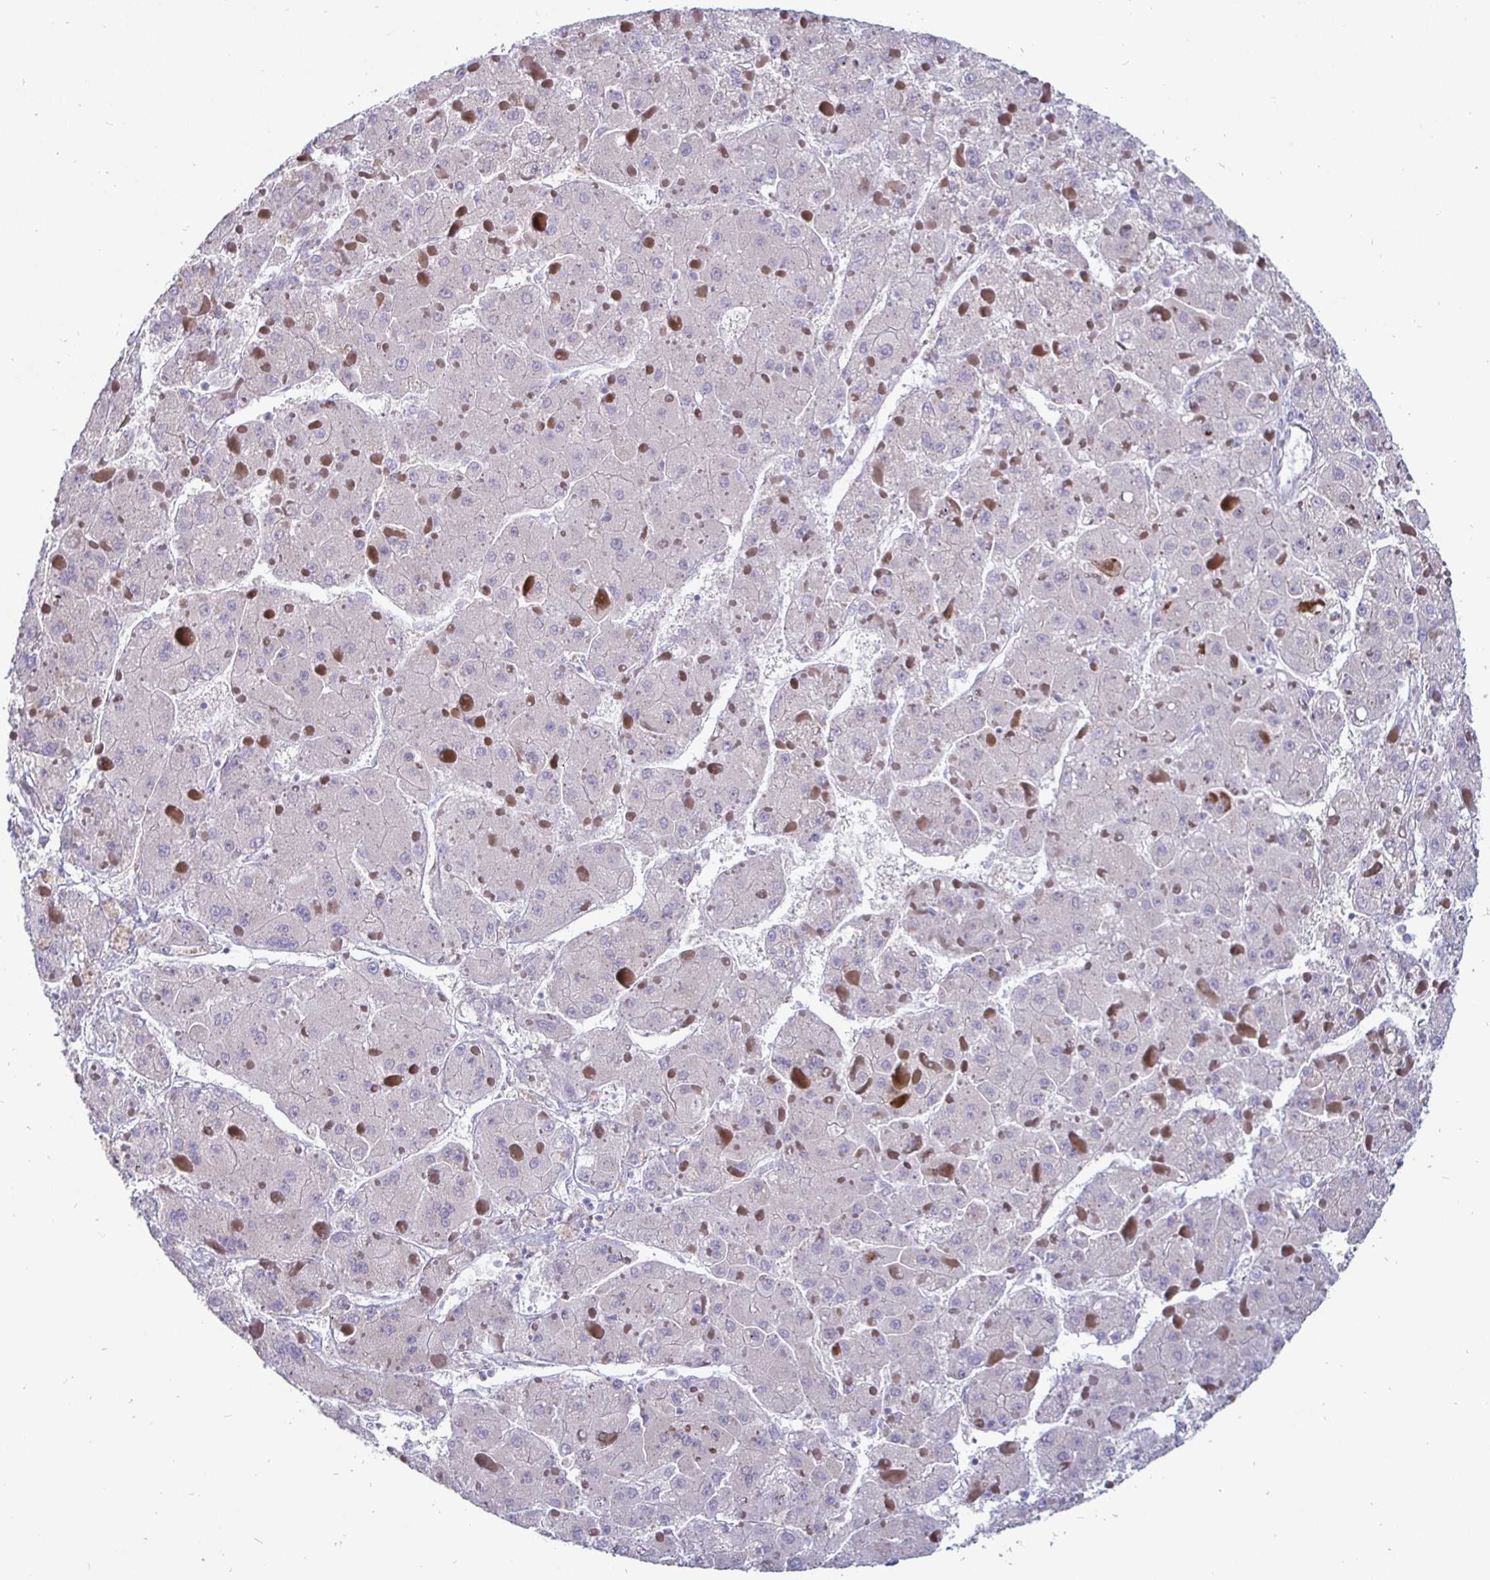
{"staining": {"intensity": "negative", "quantity": "none", "location": "none"}, "tissue": "liver cancer", "cell_type": "Tumor cells", "image_type": "cancer", "snomed": [{"axis": "morphology", "description": "Carcinoma, Hepatocellular, NOS"}, {"axis": "topography", "description": "Liver"}], "caption": "The image exhibits no significant staining in tumor cells of liver cancer.", "gene": "DMRTB1", "patient": {"sex": "female", "age": 73}}